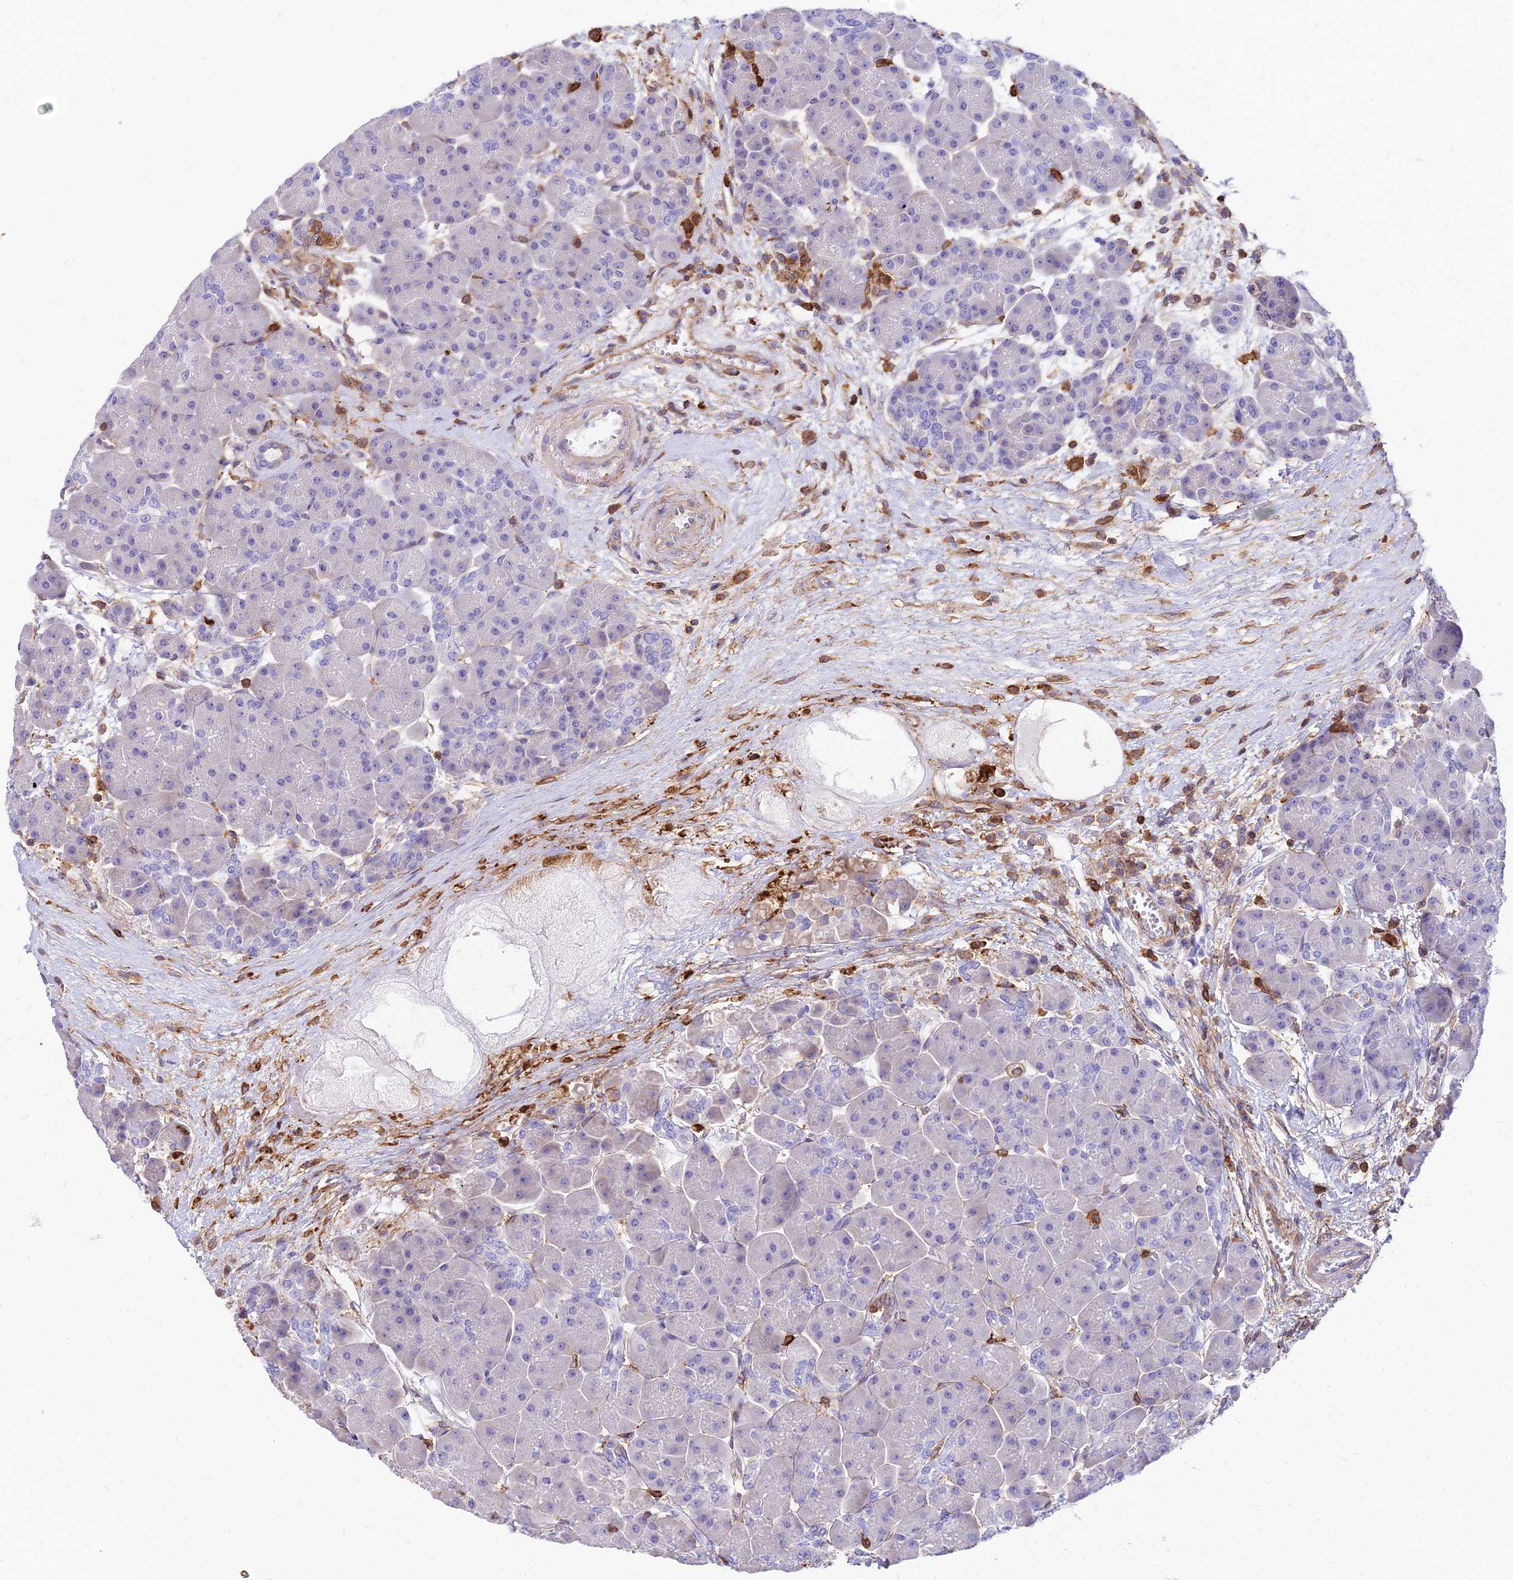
{"staining": {"intensity": "negative", "quantity": "none", "location": "none"}, "tissue": "pancreas", "cell_type": "Exocrine glandular cells", "image_type": "normal", "snomed": [{"axis": "morphology", "description": "Normal tissue, NOS"}, {"axis": "topography", "description": "Pancreas"}], "caption": "Pancreas stained for a protein using IHC displays no positivity exocrine glandular cells.", "gene": "SREK1IP1", "patient": {"sex": "male", "age": 66}}